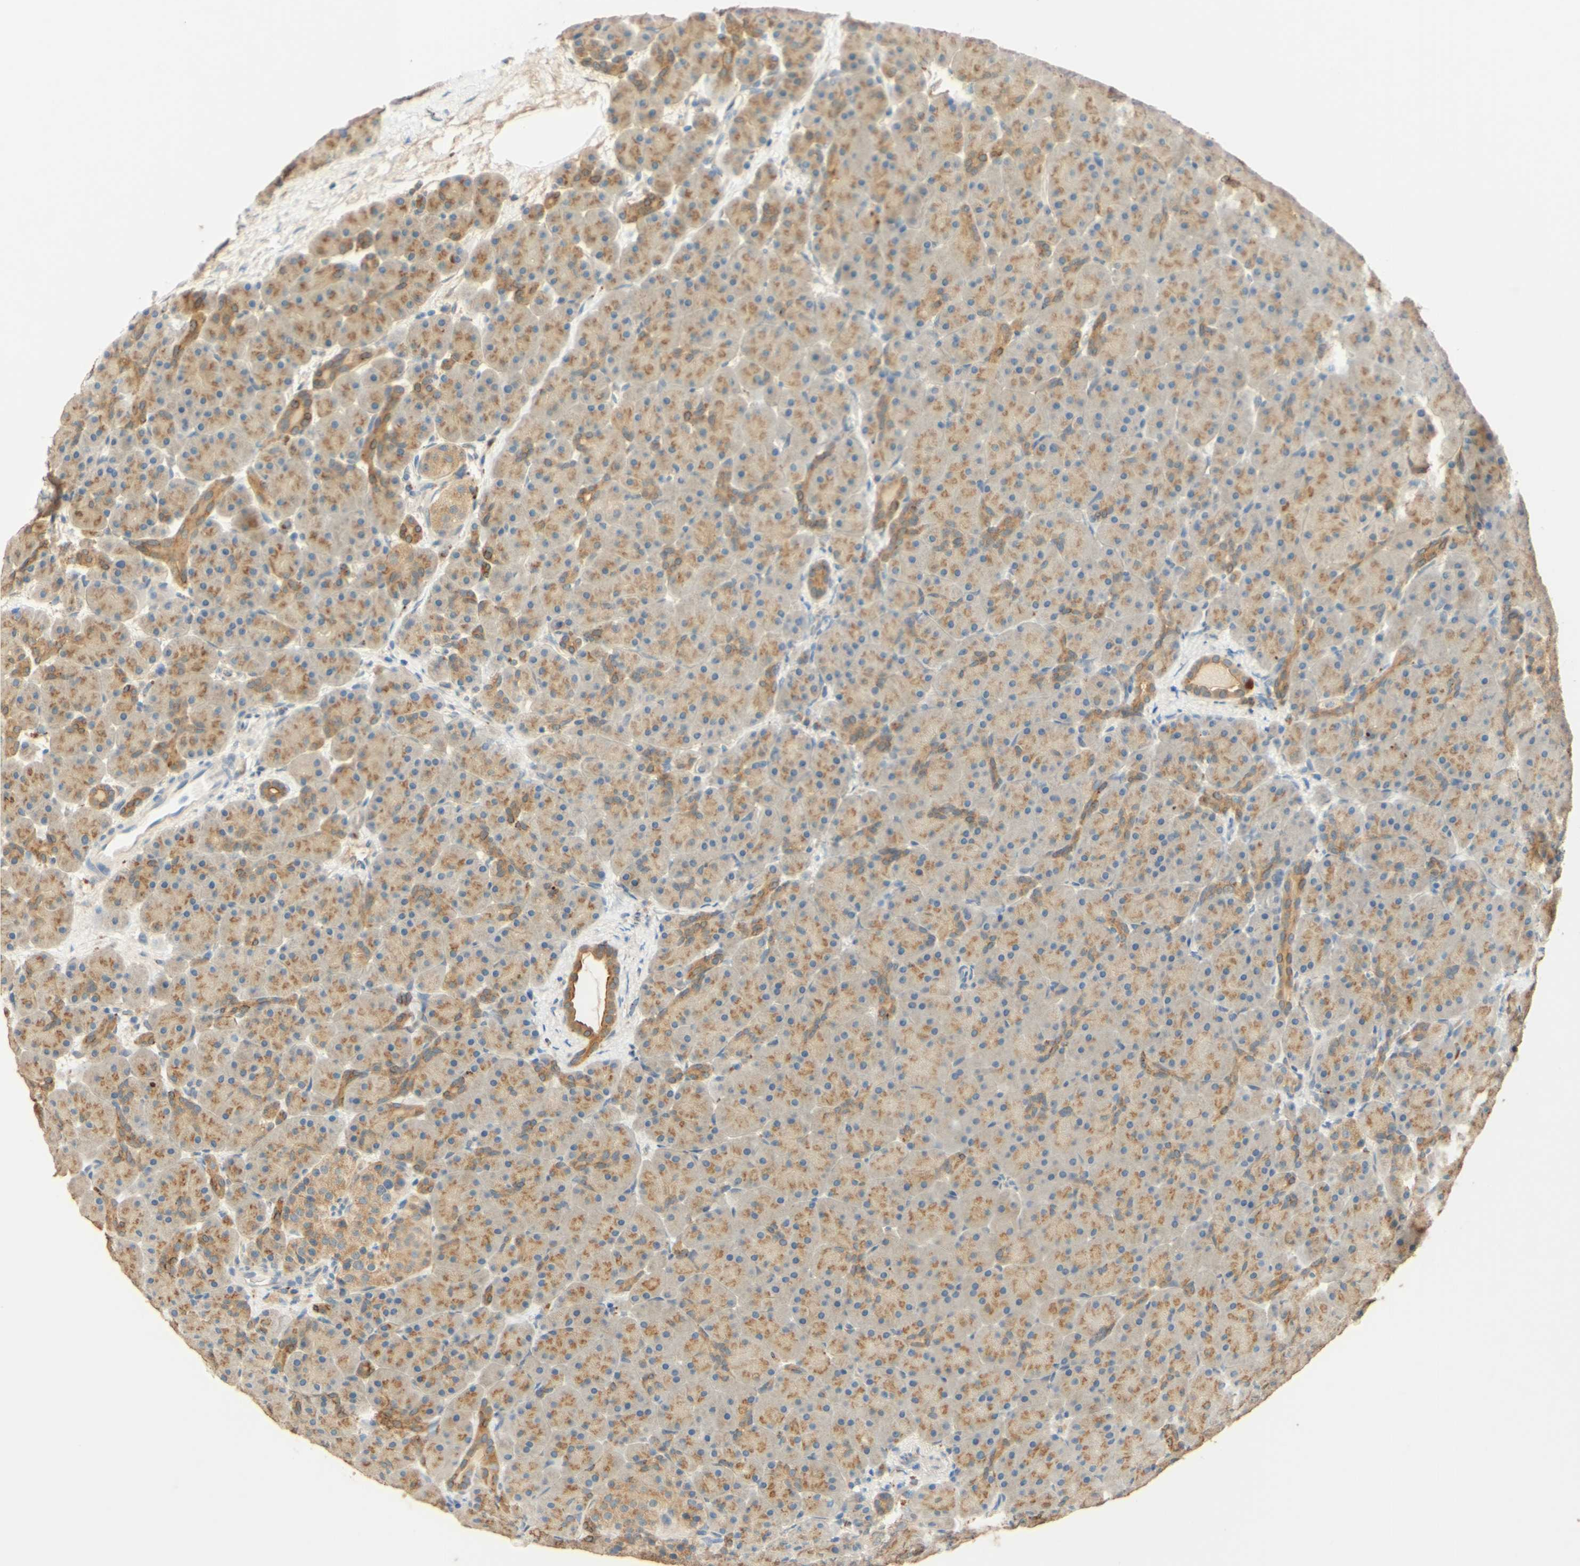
{"staining": {"intensity": "moderate", "quantity": ">75%", "location": "cytoplasmic/membranous"}, "tissue": "pancreas", "cell_type": "Exocrine glandular cells", "image_type": "normal", "snomed": [{"axis": "morphology", "description": "Normal tissue, NOS"}, {"axis": "topography", "description": "Pancreas"}], "caption": "A histopathology image showing moderate cytoplasmic/membranous expression in about >75% of exocrine glandular cells in unremarkable pancreas, as visualized by brown immunohistochemical staining.", "gene": "ENTREP2", "patient": {"sex": "male", "age": 66}}